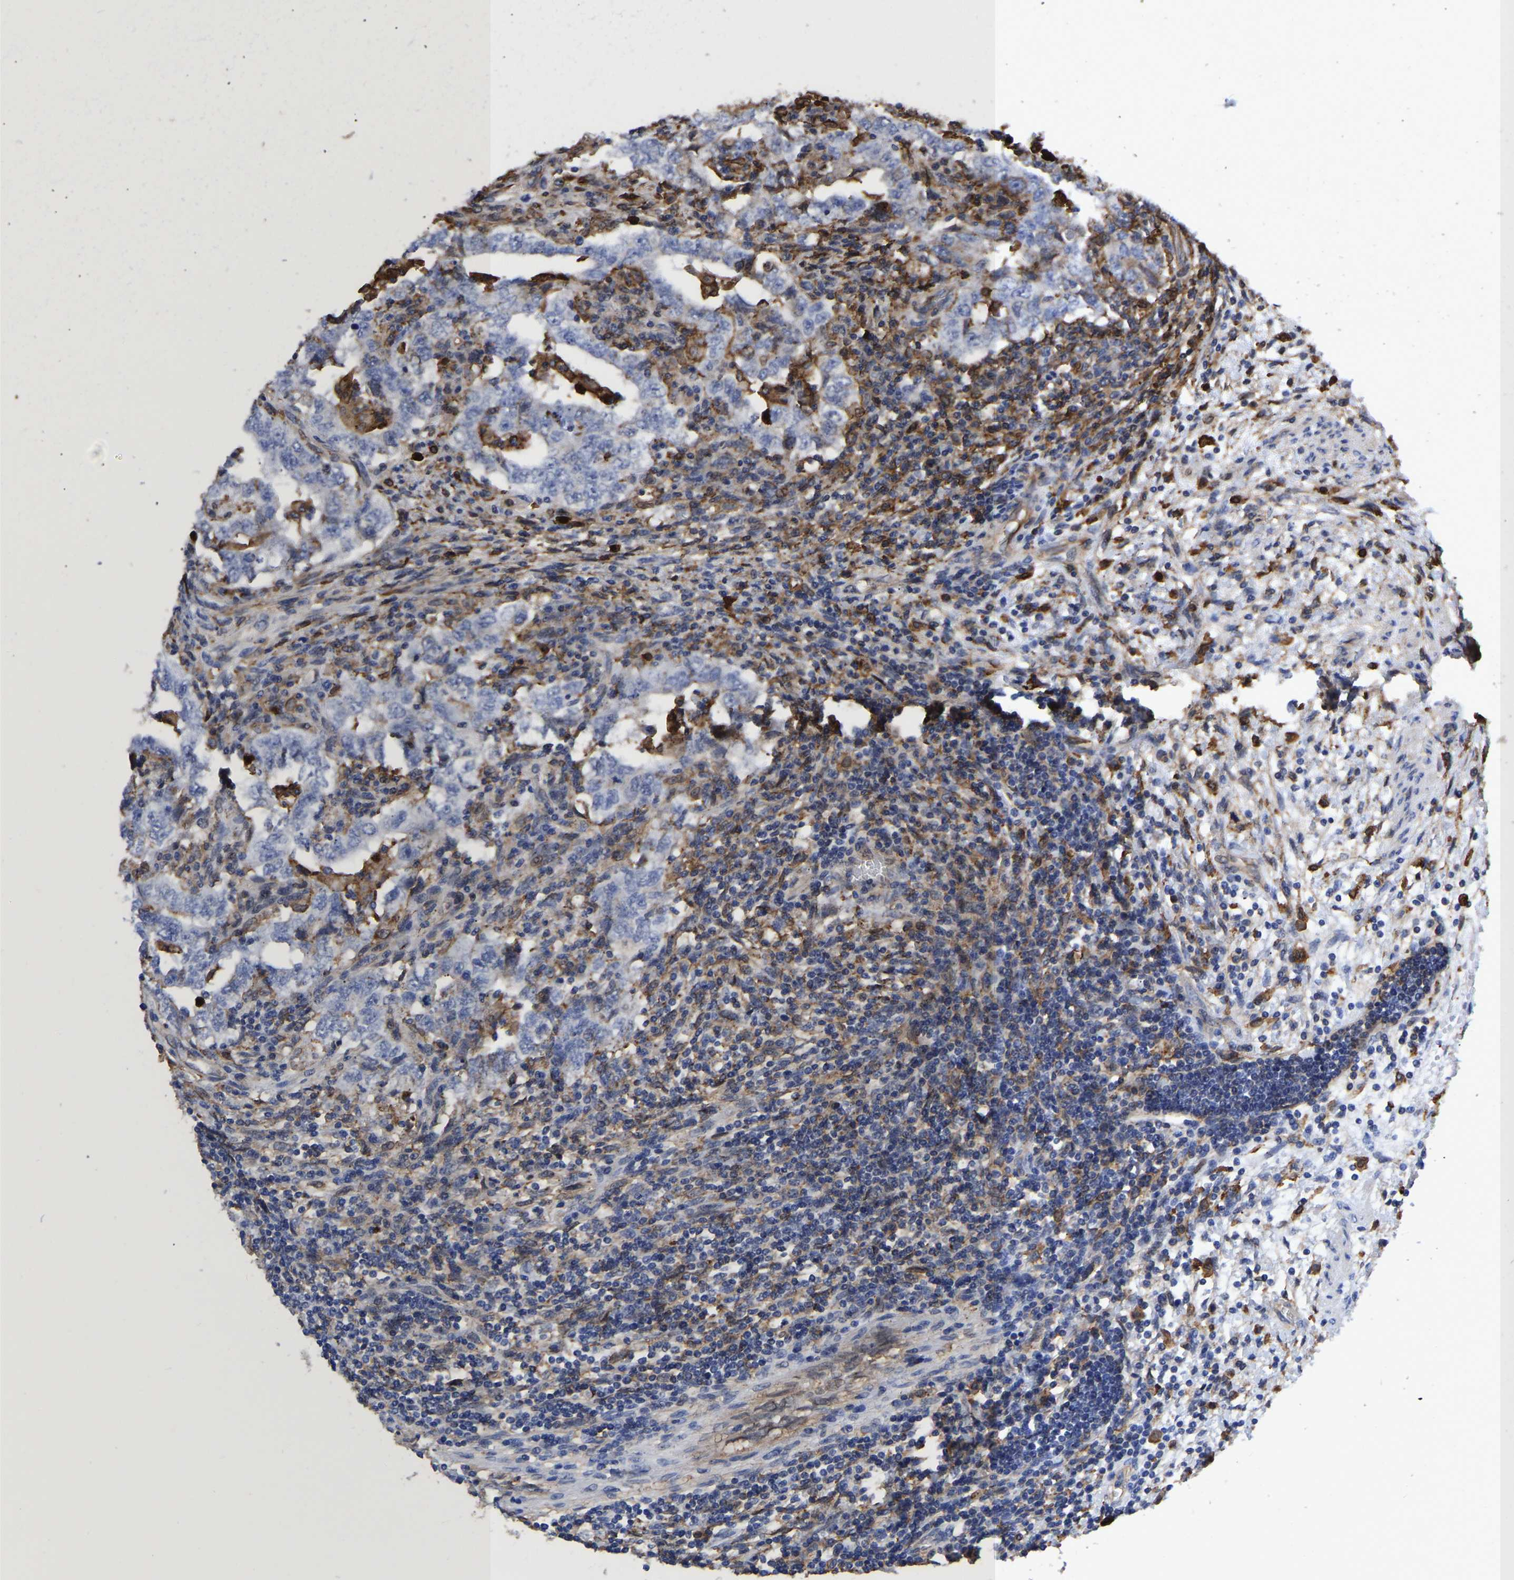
{"staining": {"intensity": "negative", "quantity": "none", "location": "none"}, "tissue": "testis cancer", "cell_type": "Tumor cells", "image_type": "cancer", "snomed": [{"axis": "morphology", "description": "Carcinoma, Embryonal, NOS"}, {"axis": "topography", "description": "Testis"}], "caption": "Photomicrograph shows no significant protein positivity in tumor cells of testis embryonal carcinoma.", "gene": "LIF", "patient": {"sex": "male", "age": 26}}